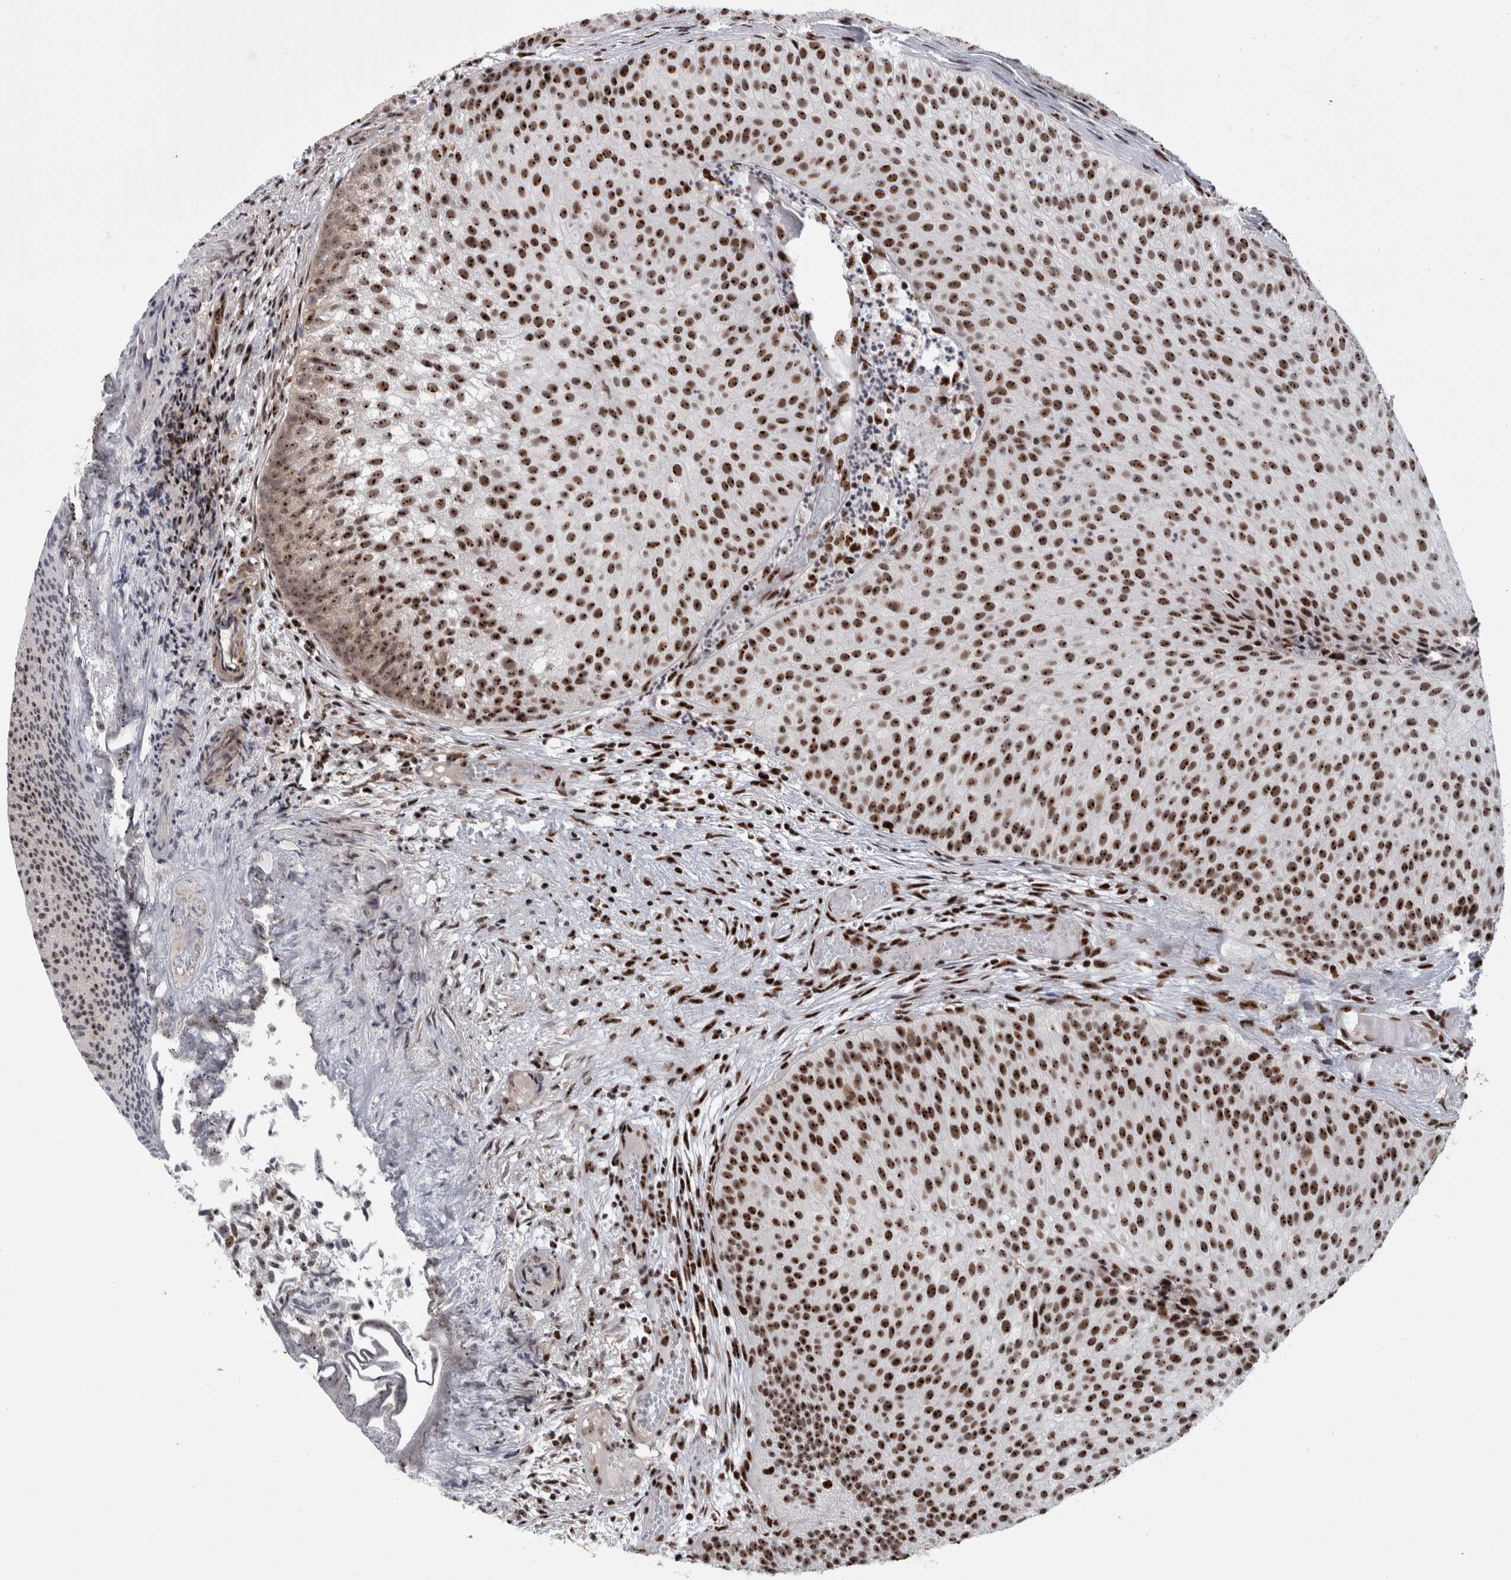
{"staining": {"intensity": "strong", "quantity": ">75%", "location": "nuclear"}, "tissue": "urothelial cancer", "cell_type": "Tumor cells", "image_type": "cancer", "snomed": [{"axis": "morphology", "description": "Urothelial carcinoma, Low grade"}, {"axis": "topography", "description": "Urinary bladder"}], "caption": "The micrograph reveals a brown stain indicating the presence of a protein in the nuclear of tumor cells in urothelial cancer. Immunohistochemistry stains the protein in brown and the nuclei are stained blue.", "gene": "NCL", "patient": {"sex": "male", "age": 86}}